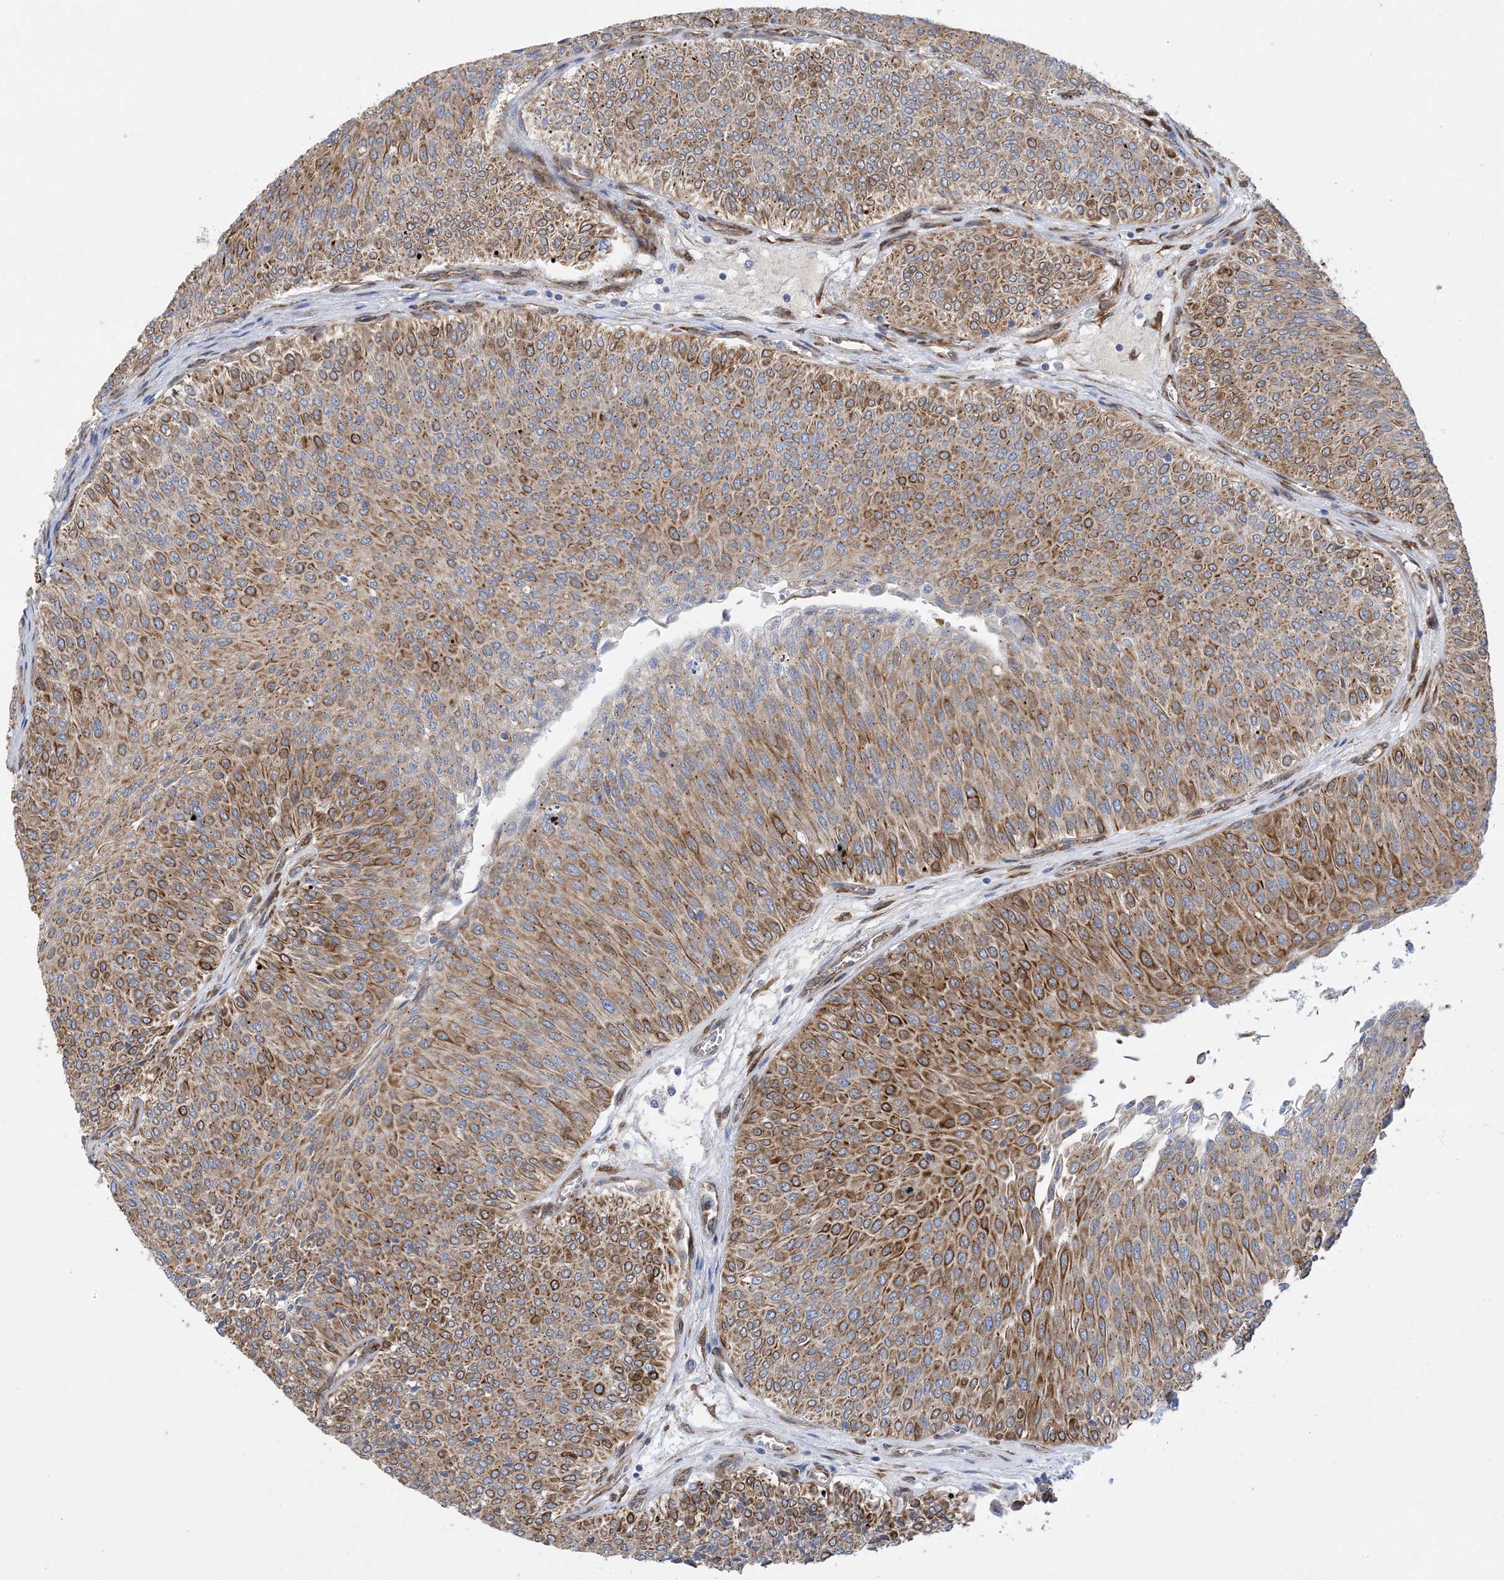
{"staining": {"intensity": "strong", "quantity": ">75%", "location": "cytoplasmic/membranous"}, "tissue": "urothelial cancer", "cell_type": "Tumor cells", "image_type": "cancer", "snomed": [{"axis": "morphology", "description": "Urothelial carcinoma, Low grade"}, {"axis": "topography", "description": "Urinary bladder"}], "caption": "Tumor cells display high levels of strong cytoplasmic/membranous expression in about >75% of cells in human low-grade urothelial carcinoma. (DAB (3,3'-diaminobenzidine) = brown stain, brightfield microscopy at high magnification).", "gene": "RBMS3", "patient": {"sex": "male", "age": 78}}